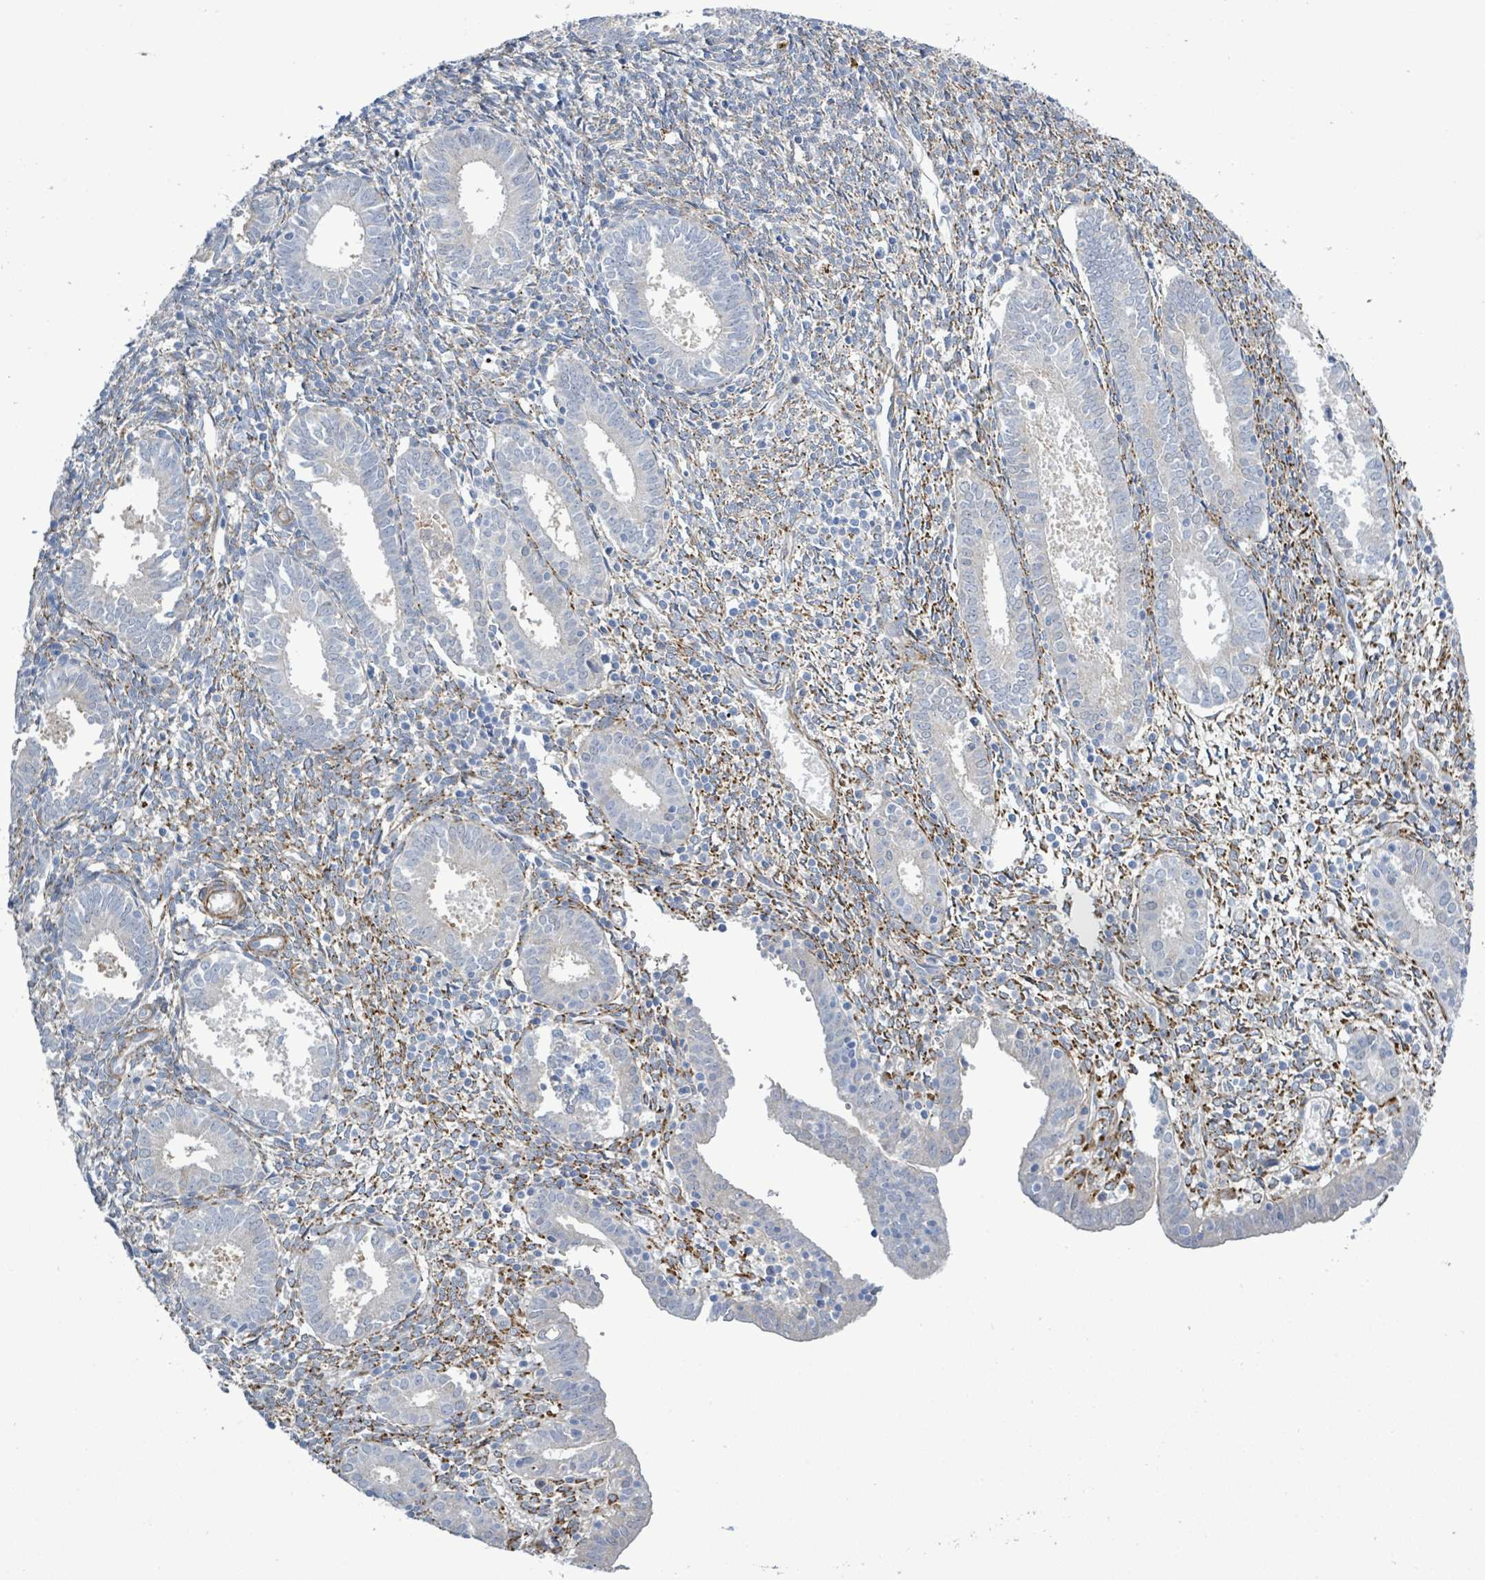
{"staining": {"intensity": "moderate", "quantity": "<25%", "location": "cytoplasmic/membranous"}, "tissue": "endometrium", "cell_type": "Cells in endometrial stroma", "image_type": "normal", "snomed": [{"axis": "morphology", "description": "Normal tissue, NOS"}, {"axis": "topography", "description": "Endometrium"}], "caption": "Unremarkable endometrium shows moderate cytoplasmic/membranous expression in about <25% of cells in endometrial stroma, visualized by immunohistochemistry.", "gene": "DMRTC1B", "patient": {"sex": "female", "age": 41}}